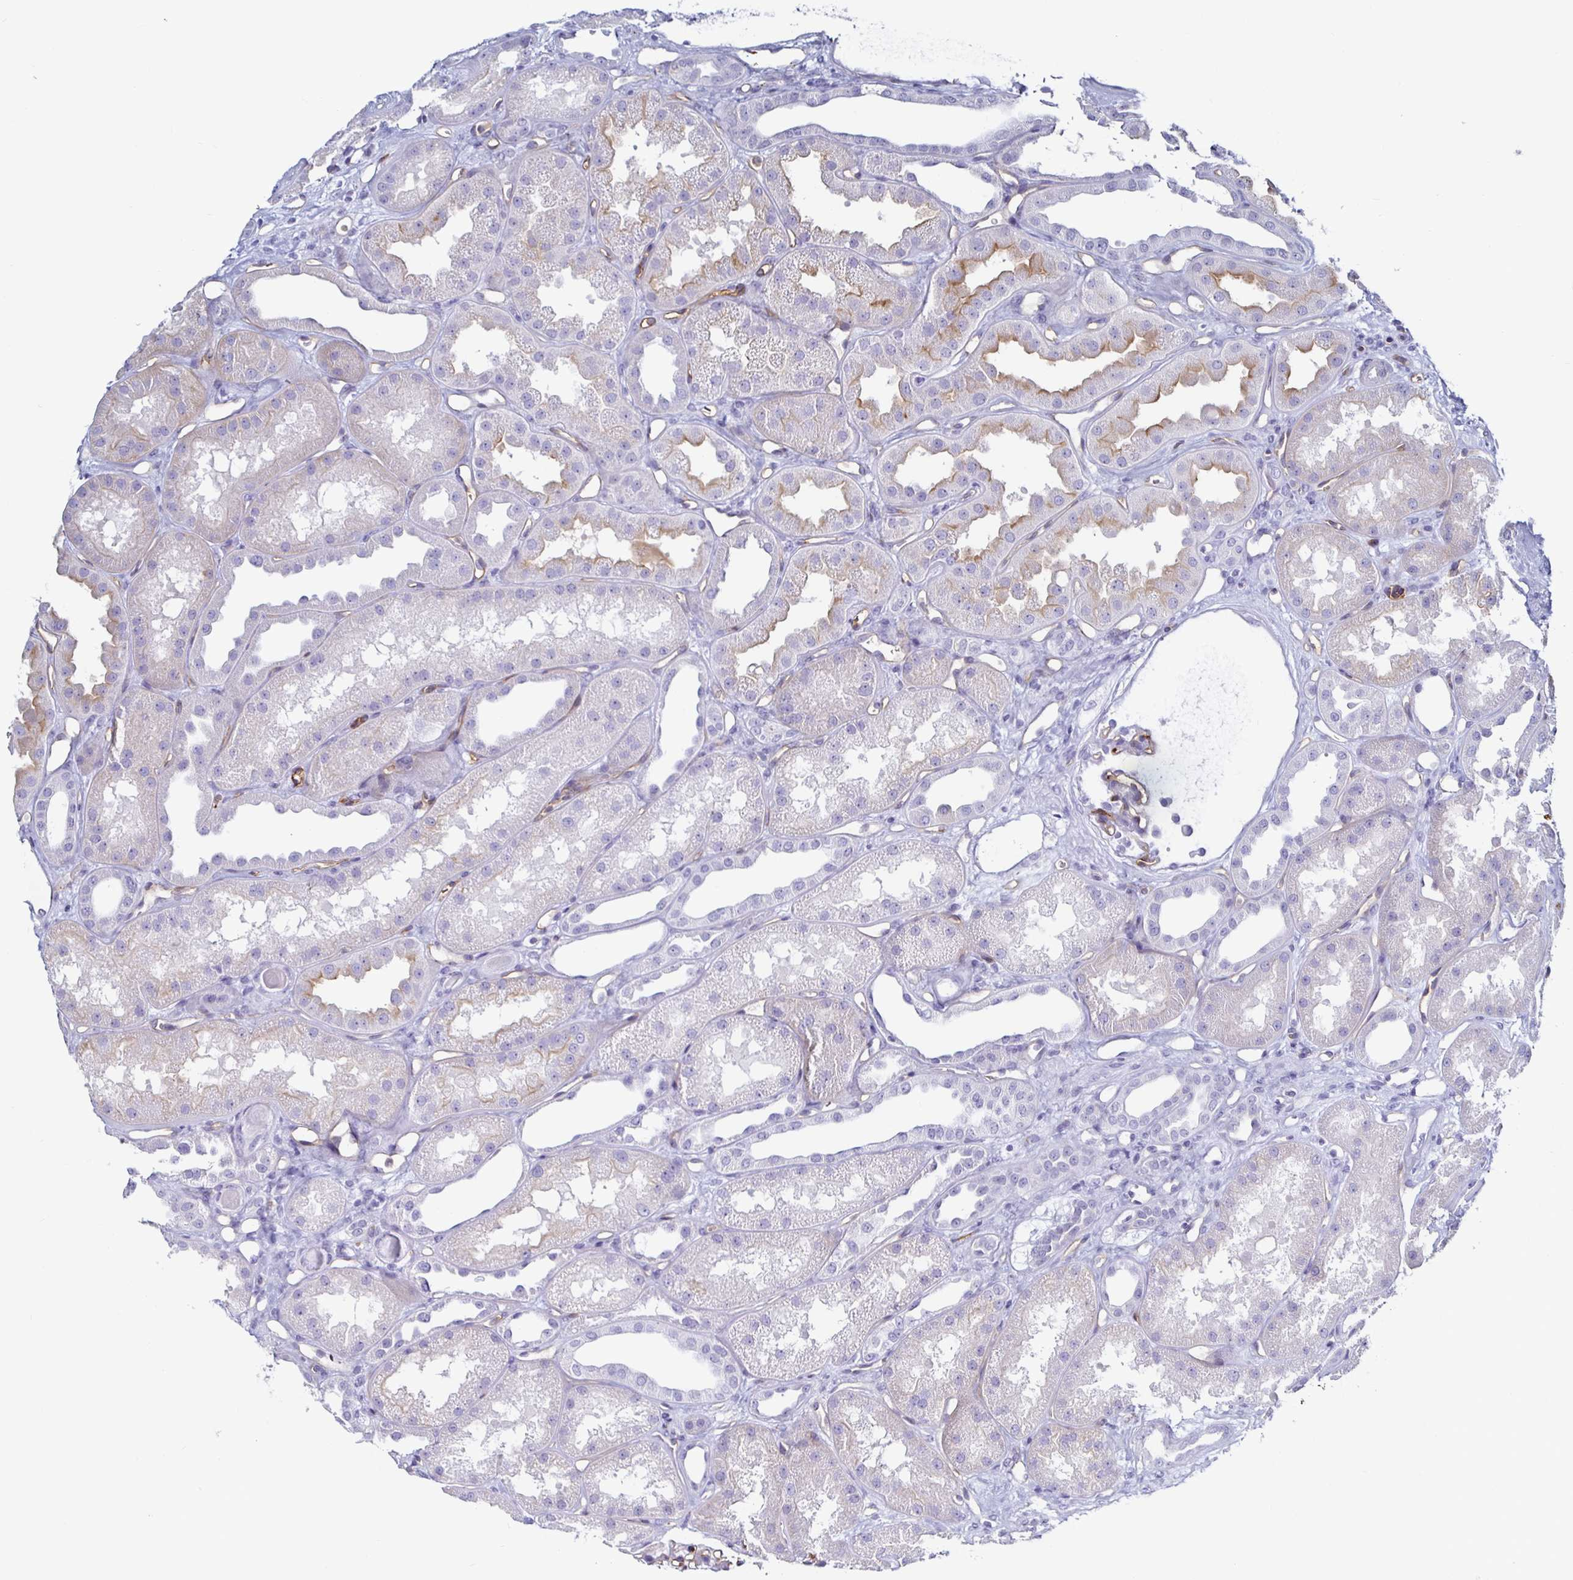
{"staining": {"intensity": "moderate", "quantity": "<25%", "location": "cytoplasmic/membranous"}, "tissue": "kidney", "cell_type": "Cells in glomeruli", "image_type": "normal", "snomed": [{"axis": "morphology", "description": "Normal tissue, NOS"}, {"axis": "topography", "description": "Kidney"}], "caption": "Immunohistochemical staining of normal human kidney reveals low levels of moderate cytoplasmic/membranous positivity in about <25% of cells in glomeruli. Nuclei are stained in blue.", "gene": "ACSBG2", "patient": {"sex": "male", "age": 61}}